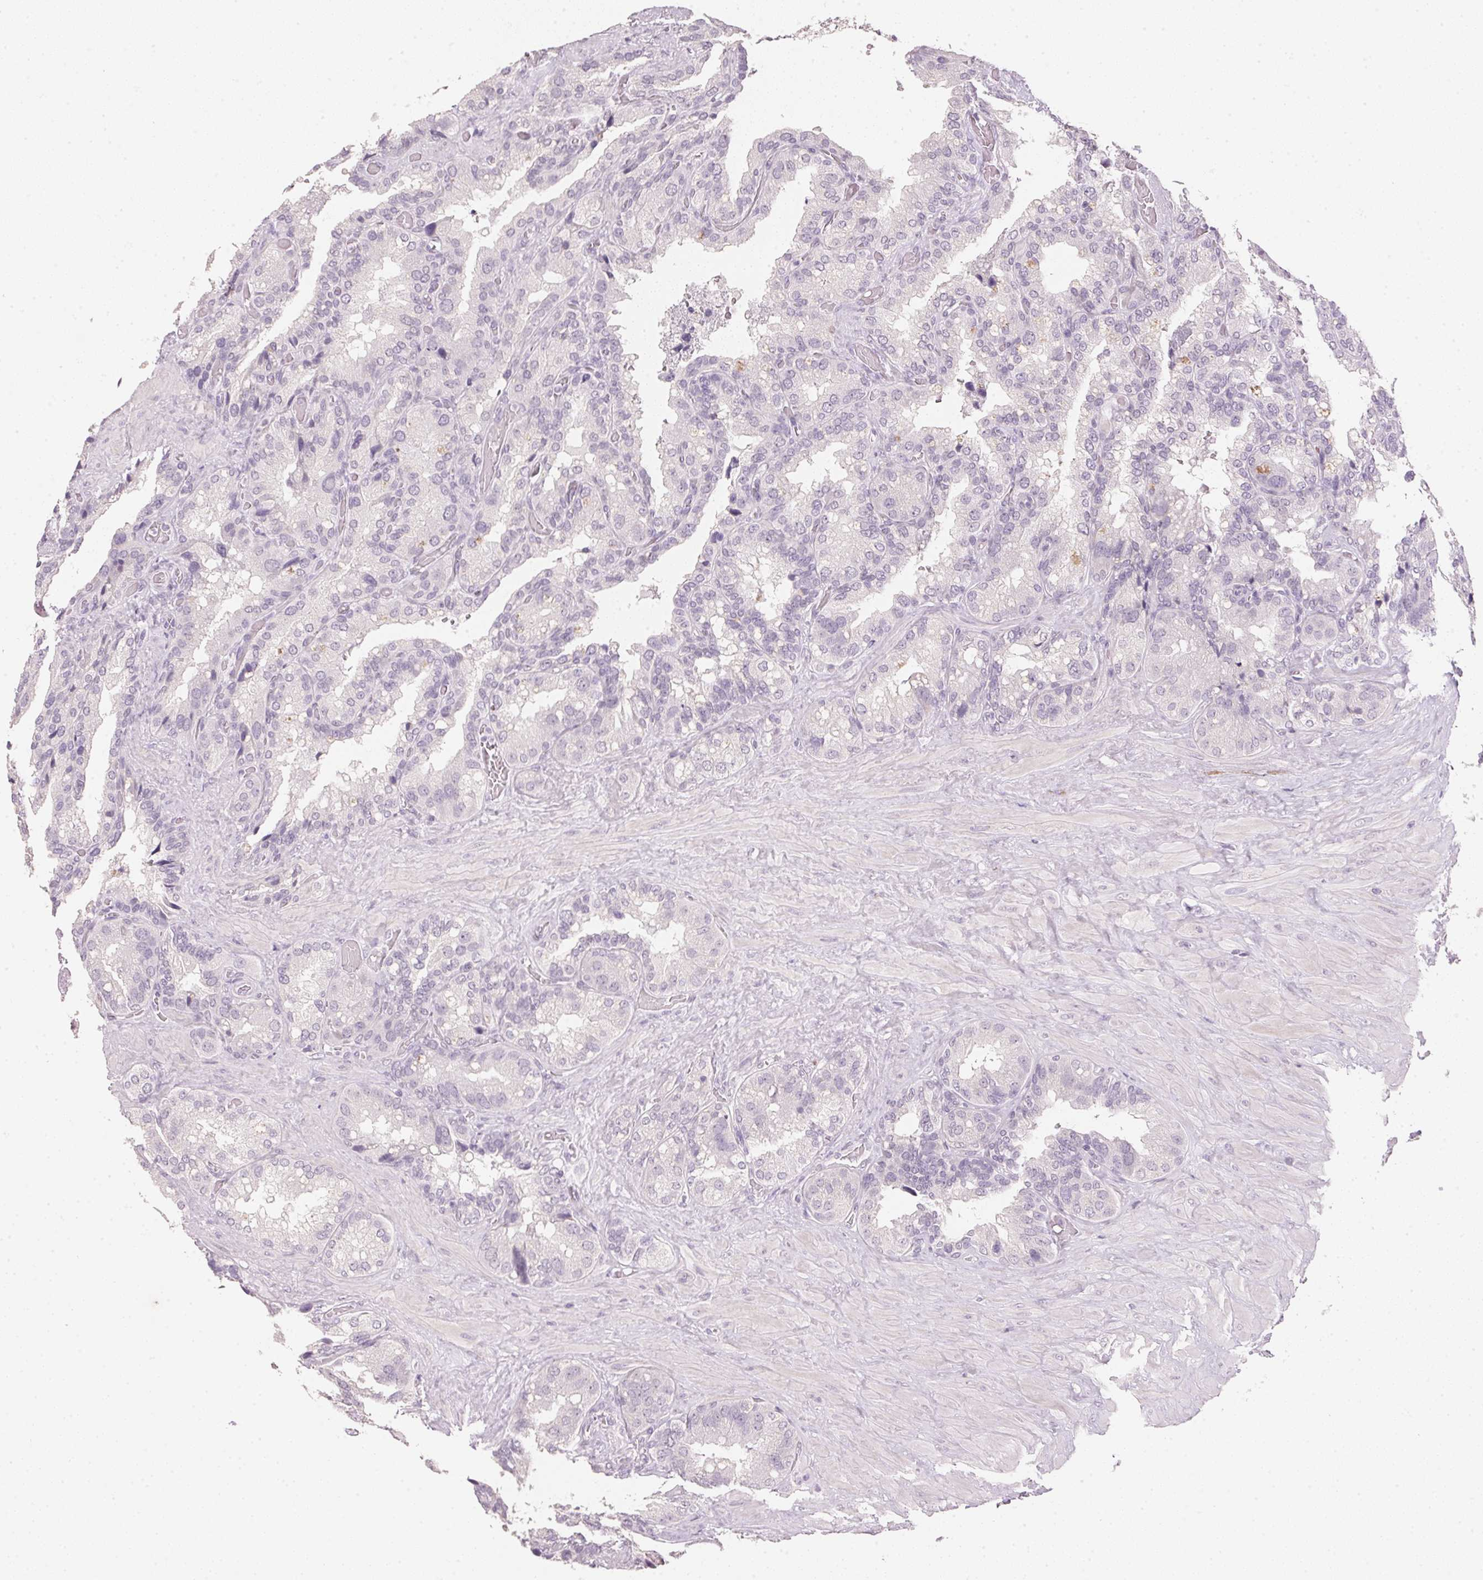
{"staining": {"intensity": "negative", "quantity": "none", "location": "none"}, "tissue": "seminal vesicle", "cell_type": "Glandular cells", "image_type": "normal", "snomed": [{"axis": "morphology", "description": "Normal tissue, NOS"}, {"axis": "topography", "description": "Seminal veicle"}], "caption": "The immunohistochemistry photomicrograph has no significant positivity in glandular cells of seminal vesicle.", "gene": "IGFBP1", "patient": {"sex": "male", "age": 60}}